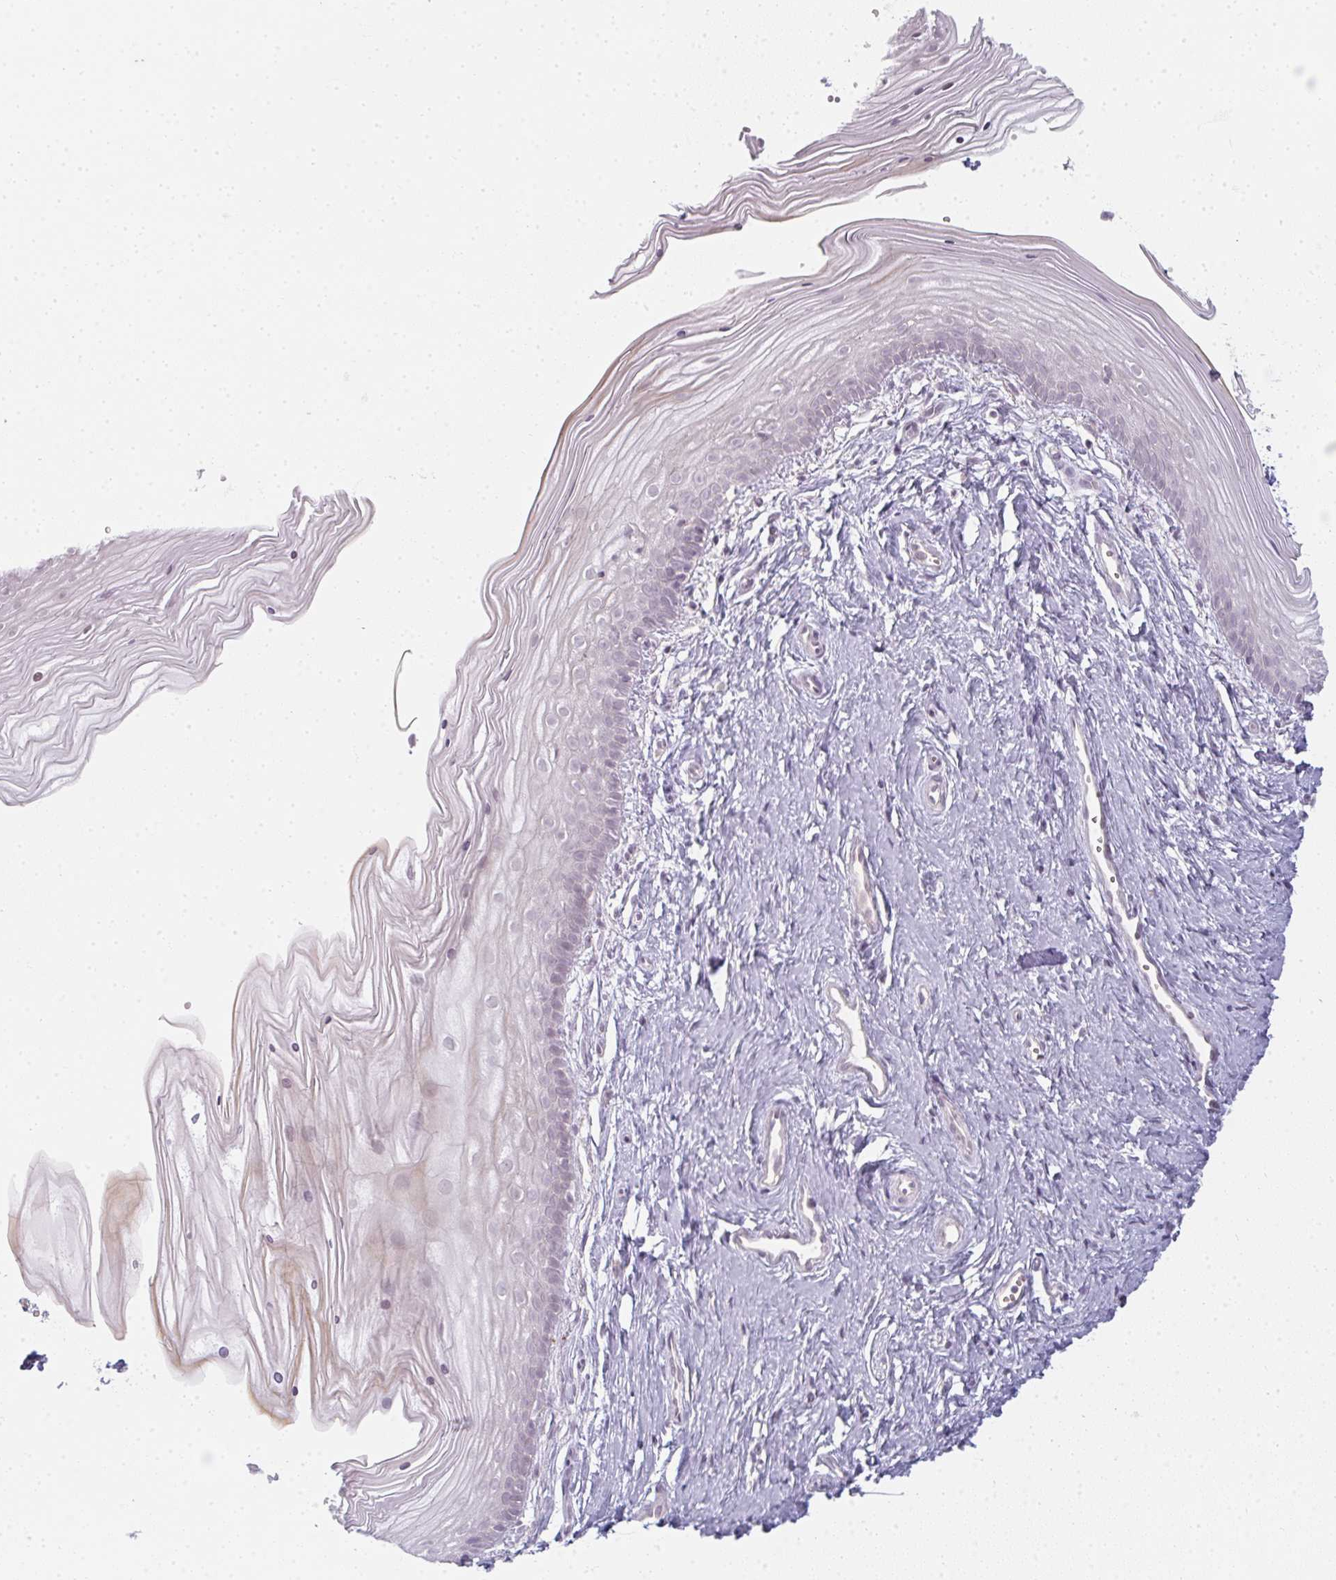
{"staining": {"intensity": "weak", "quantity": "<25%", "location": "nuclear"}, "tissue": "vagina", "cell_type": "Squamous epithelial cells", "image_type": "normal", "snomed": [{"axis": "morphology", "description": "Normal tissue, NOS"}, {"axis": "topography", "description": "Vagina"}], "caption": "Protein analysis of benign vagina exhibits no significant positivity in squamous epithelial cells. The staining was performed using DAB to visualize the protein expression in brown, while the nuclei were stained in blue with hematoxylin (Magnification: 20x).", "gene": "RBBP6", "patient": {"sex": "female", "age": 38}}